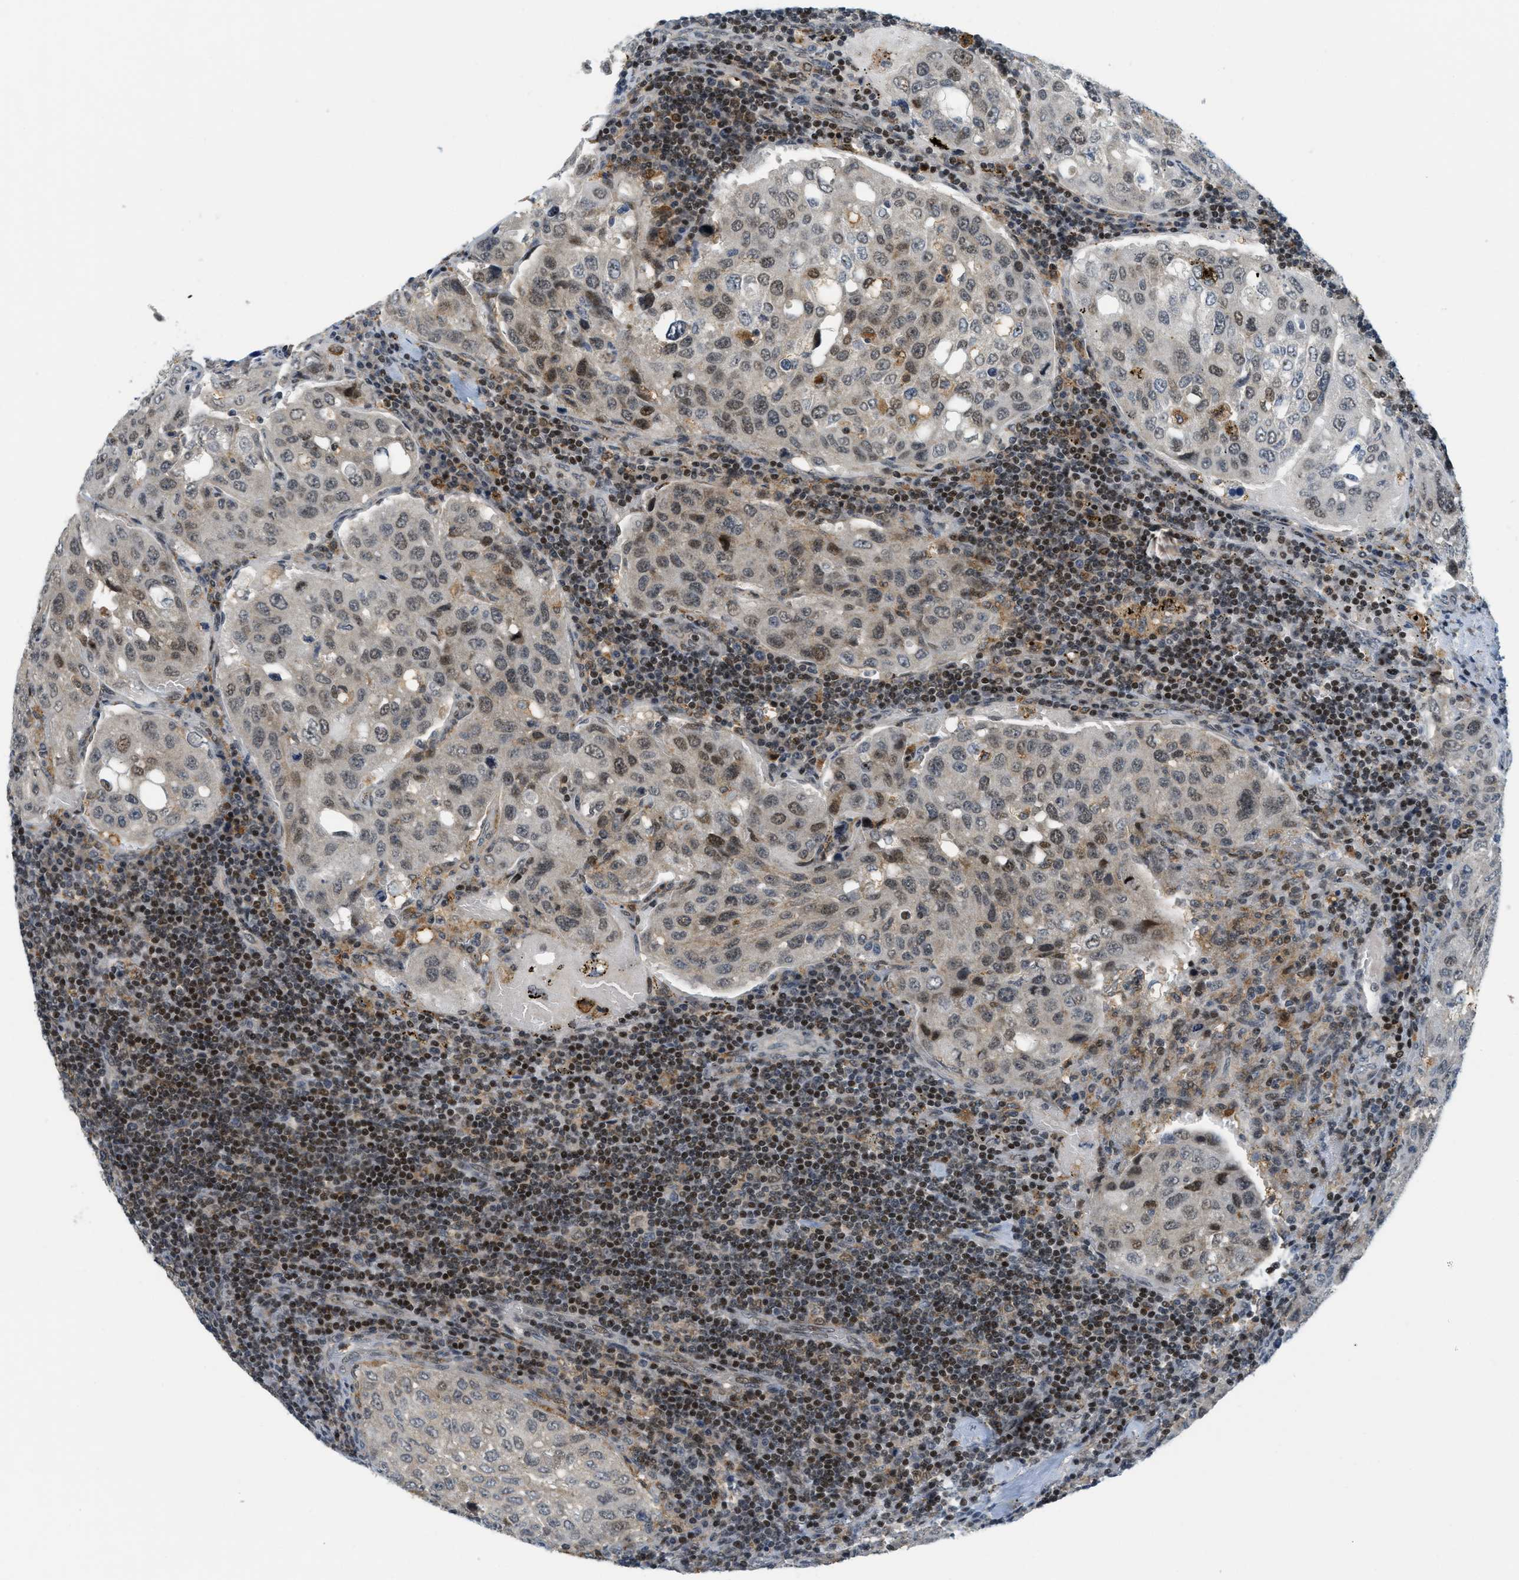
{"staining": {"intensity": "moderate", "quantity": "25%-75%", "location": "nuclear"}, "tissue": "urothelial cancer", "cell_type": "Tumor cells", "image_type": "cancer", "snomed": [{"axis": "morphology", "description": "Urothelial carcinoma, High grade"}, {"axis": "topography", "description": "Lymph node"}, {"axis": "topography", "description": "Urinary bladder"}], "caption": "The photomicrograph reveals a brown stain indicating the presence of a protein in the nuclear of tumor cells in high-grade urothelial carcinoma.", "gene": "ING1", "patient": {"sex": "male", "age": 51}}